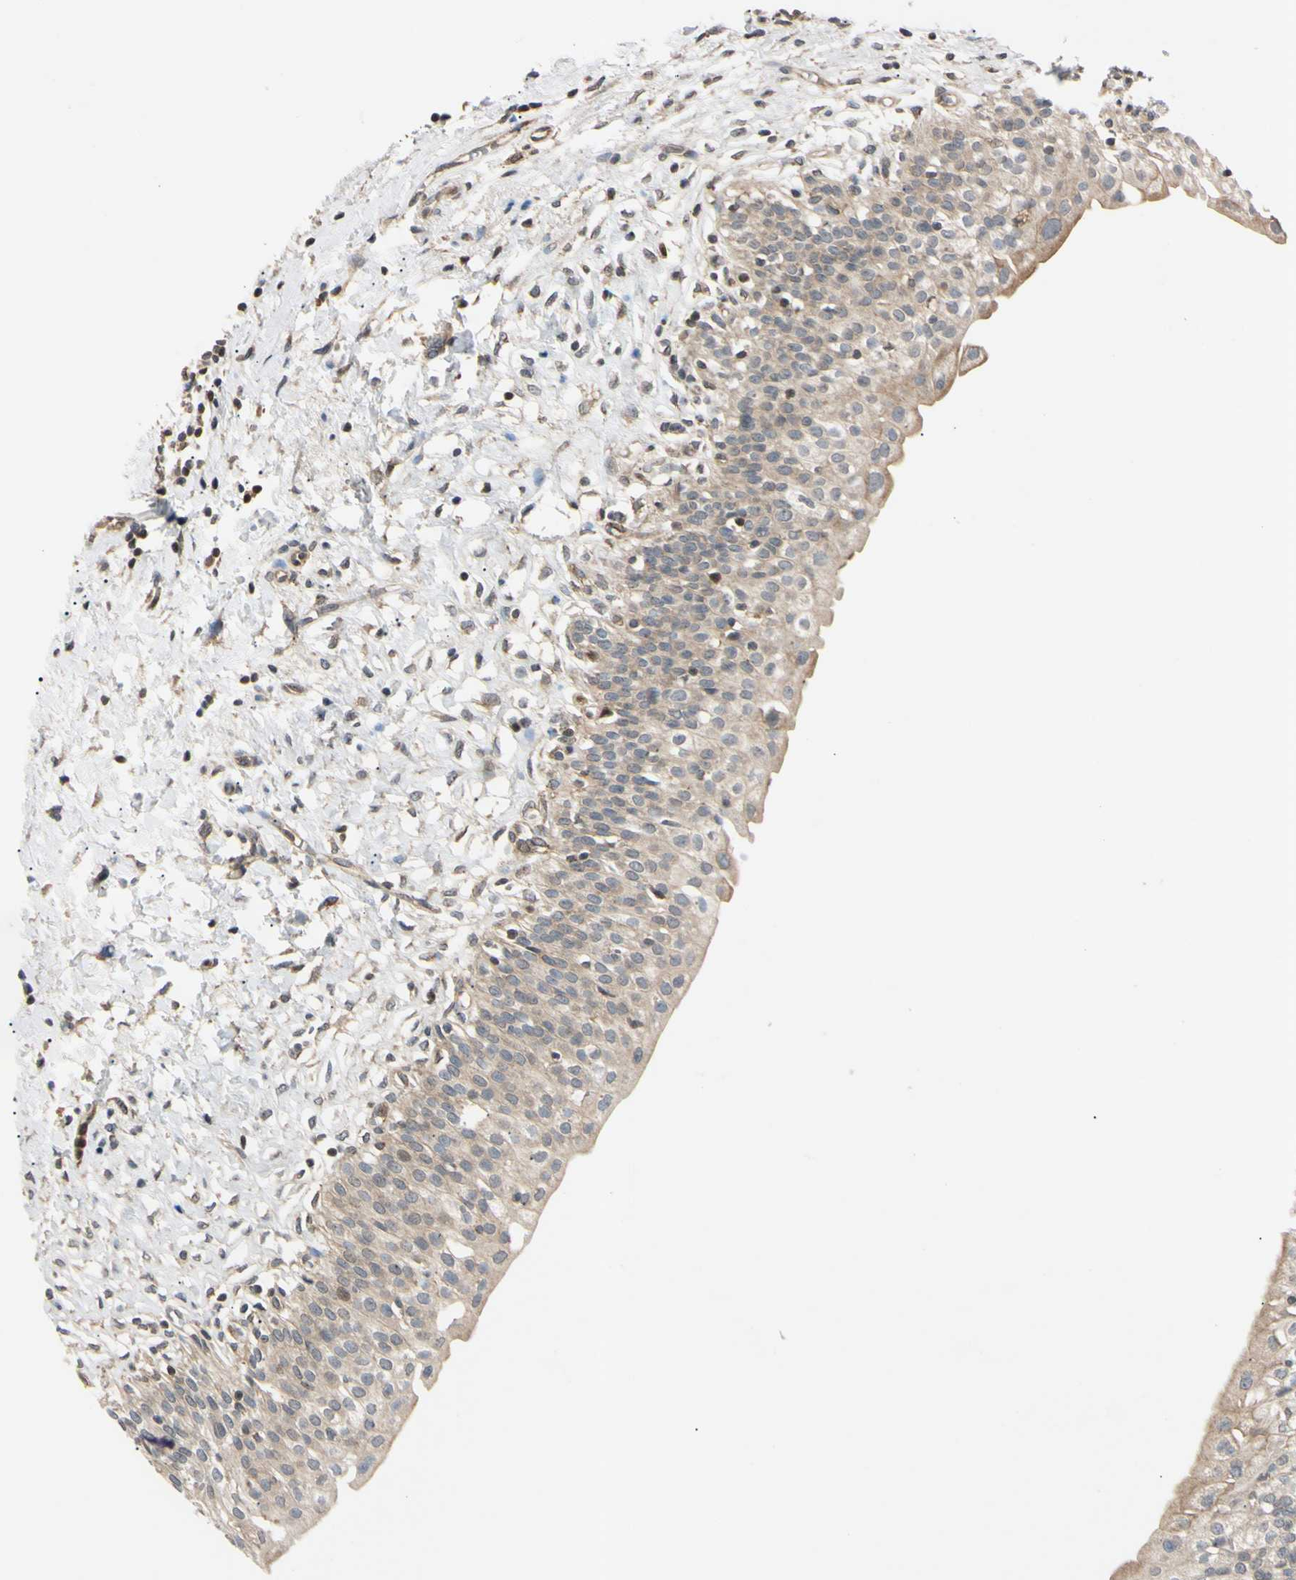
{"staining": {"intensity": "weak", "quantity": ">75%", "location": "cytoplasmic/membranous,nuclear"}, "tissue": "urinary bladder", "cell_type": "Urothelial cells", "image_type": "normal", "snomed": [{"axis": "morphology", "description": "Normal tissue, NOS"}, {"axis": "topography", "description": "Urinary bladder"}], "caption": "Urothelial cells display low levels of weak cytoplasmic/membranous,nuclear positivity in about >75% of cells in normal human urinary bladder. The staining was performed using DAB (3,3'-diaminobenzidine) to visualize the protein expression in brown, while the nuclei were stained in blue with hematoxylin (Magnification: 20x).", "gene": "EPN1", "patient": {"sex": "male", "age": 55}}